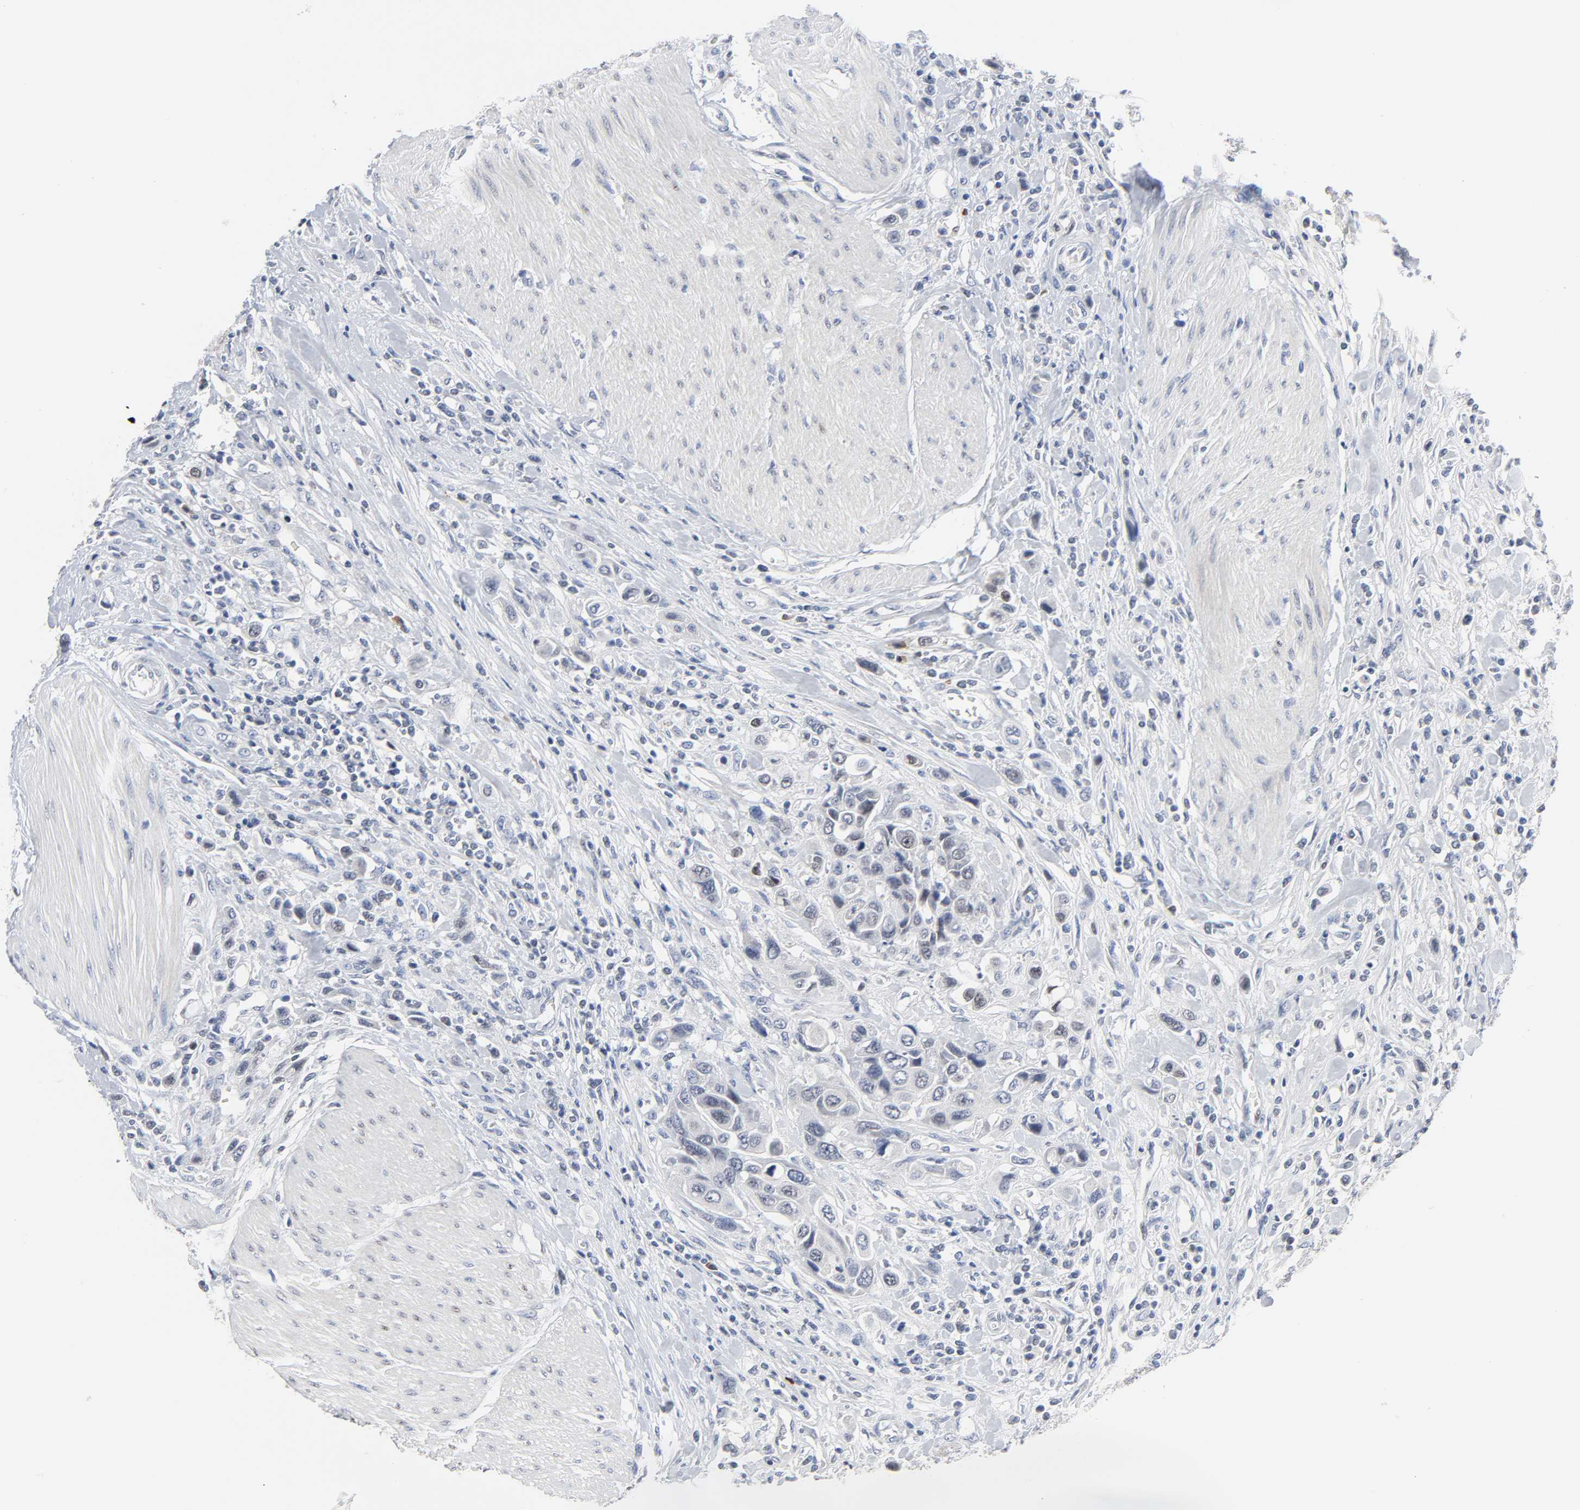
{"staining": {"intensity": "negative", "quantity": "none", "location": "none"}, "tissue": "urothelial cancer", "cell_type": "Tumor cells", "image_type": "cancer", "snomed": [{"axis": "morphology", "description": "Urothelial carcinoma, High grade"}, {"axis": "topography", "description": "Urinary bladder"}], "caption": "Immunohistochemical staining of urothelial cancer shows no significant expression in tumor cells.", "gene": "WEE1", "patient": {"sex": "male", "age": 50}}